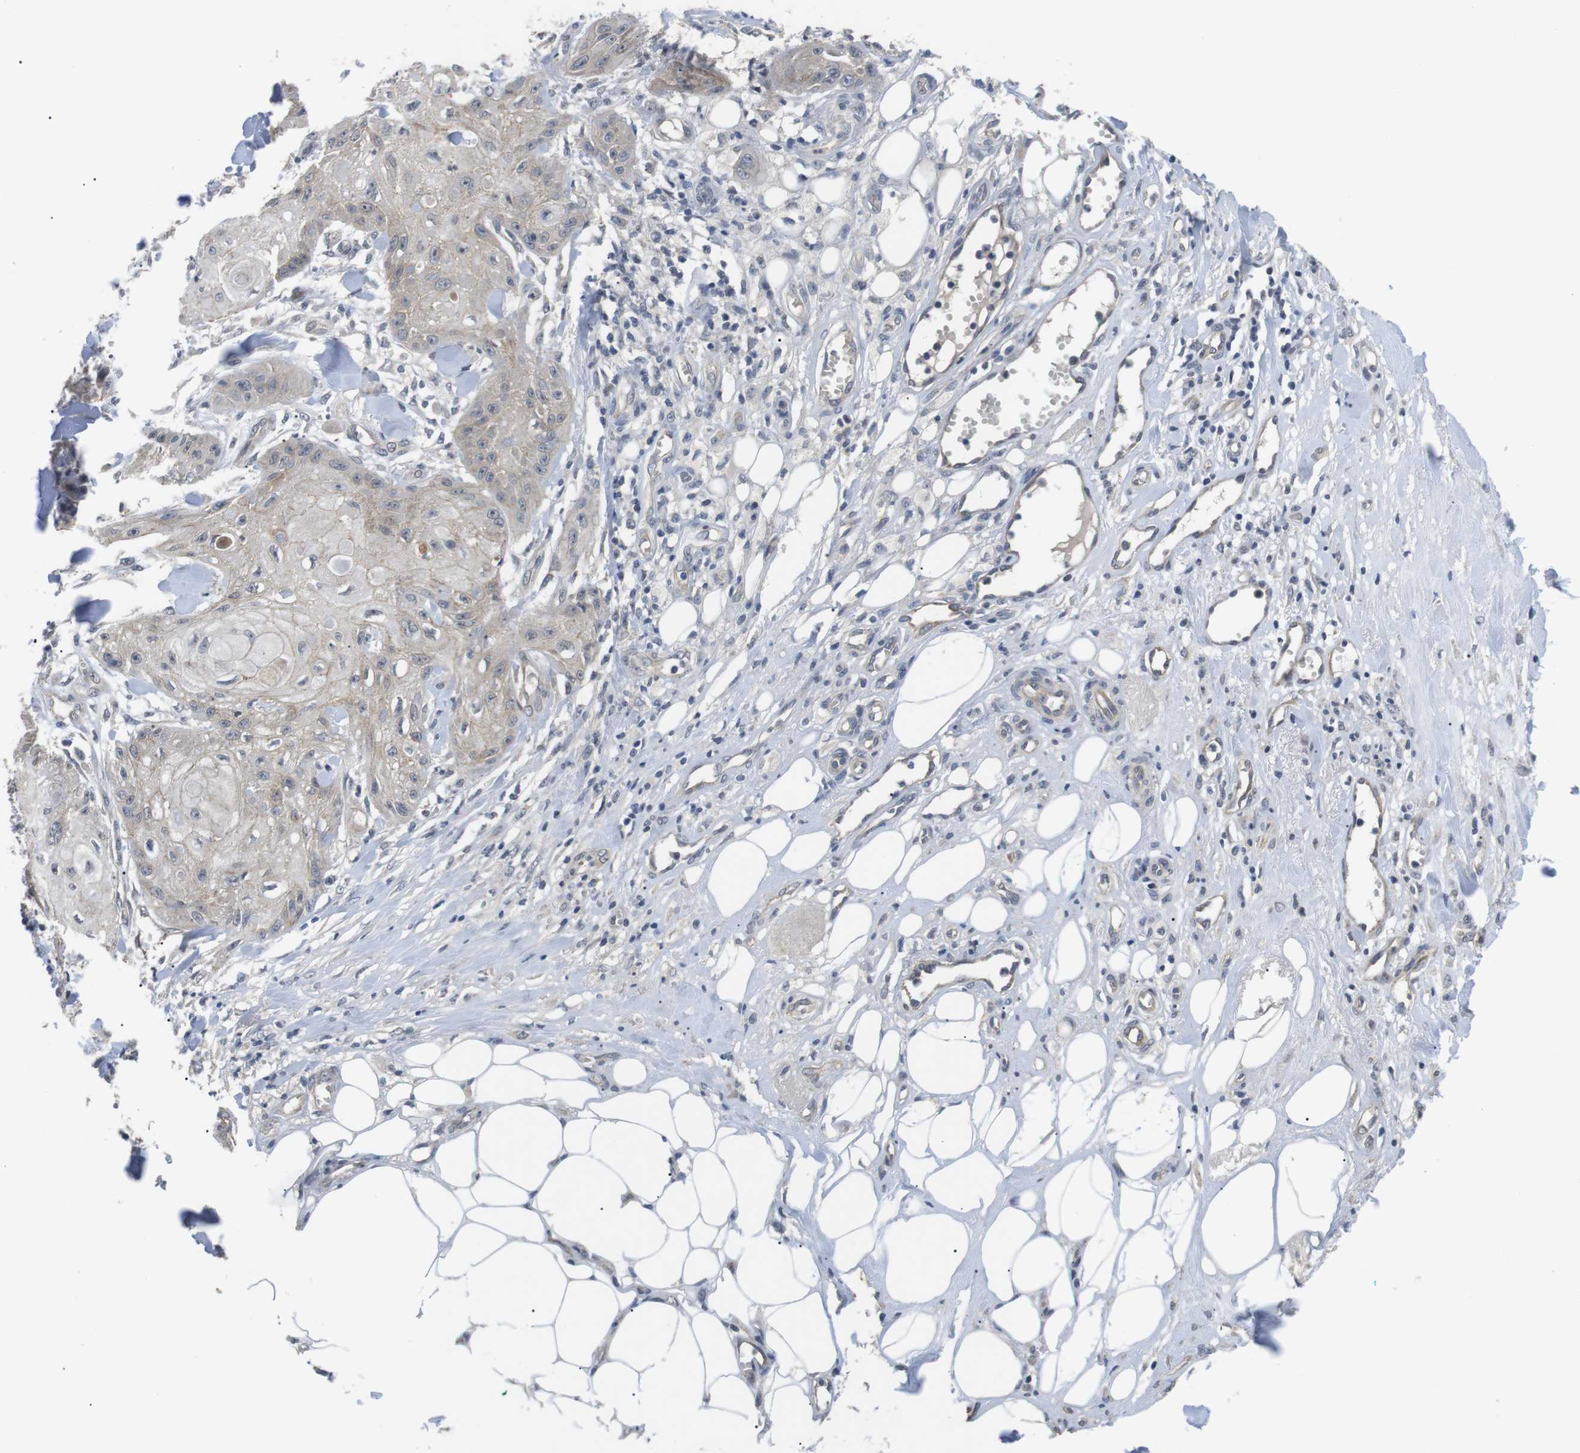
{"staining": {"intensity": "negative", "quantity": "none", "location": "none"}, "tissue": "skin cancer", "cell_type": "Tumor cells", "image_type": "cancer", "snomed": [{"axis": "morphology", "description": "Squamous cell carcinoma, NOS"}, {"axis": "topography", "description": "Skin"}], "caption": "Immunohistochemical staining of human skin cancer demonstrates no significant staining in tumor cells.", "gene": "NECTIN1", "patient": {"sex": "male", "age": 74}}